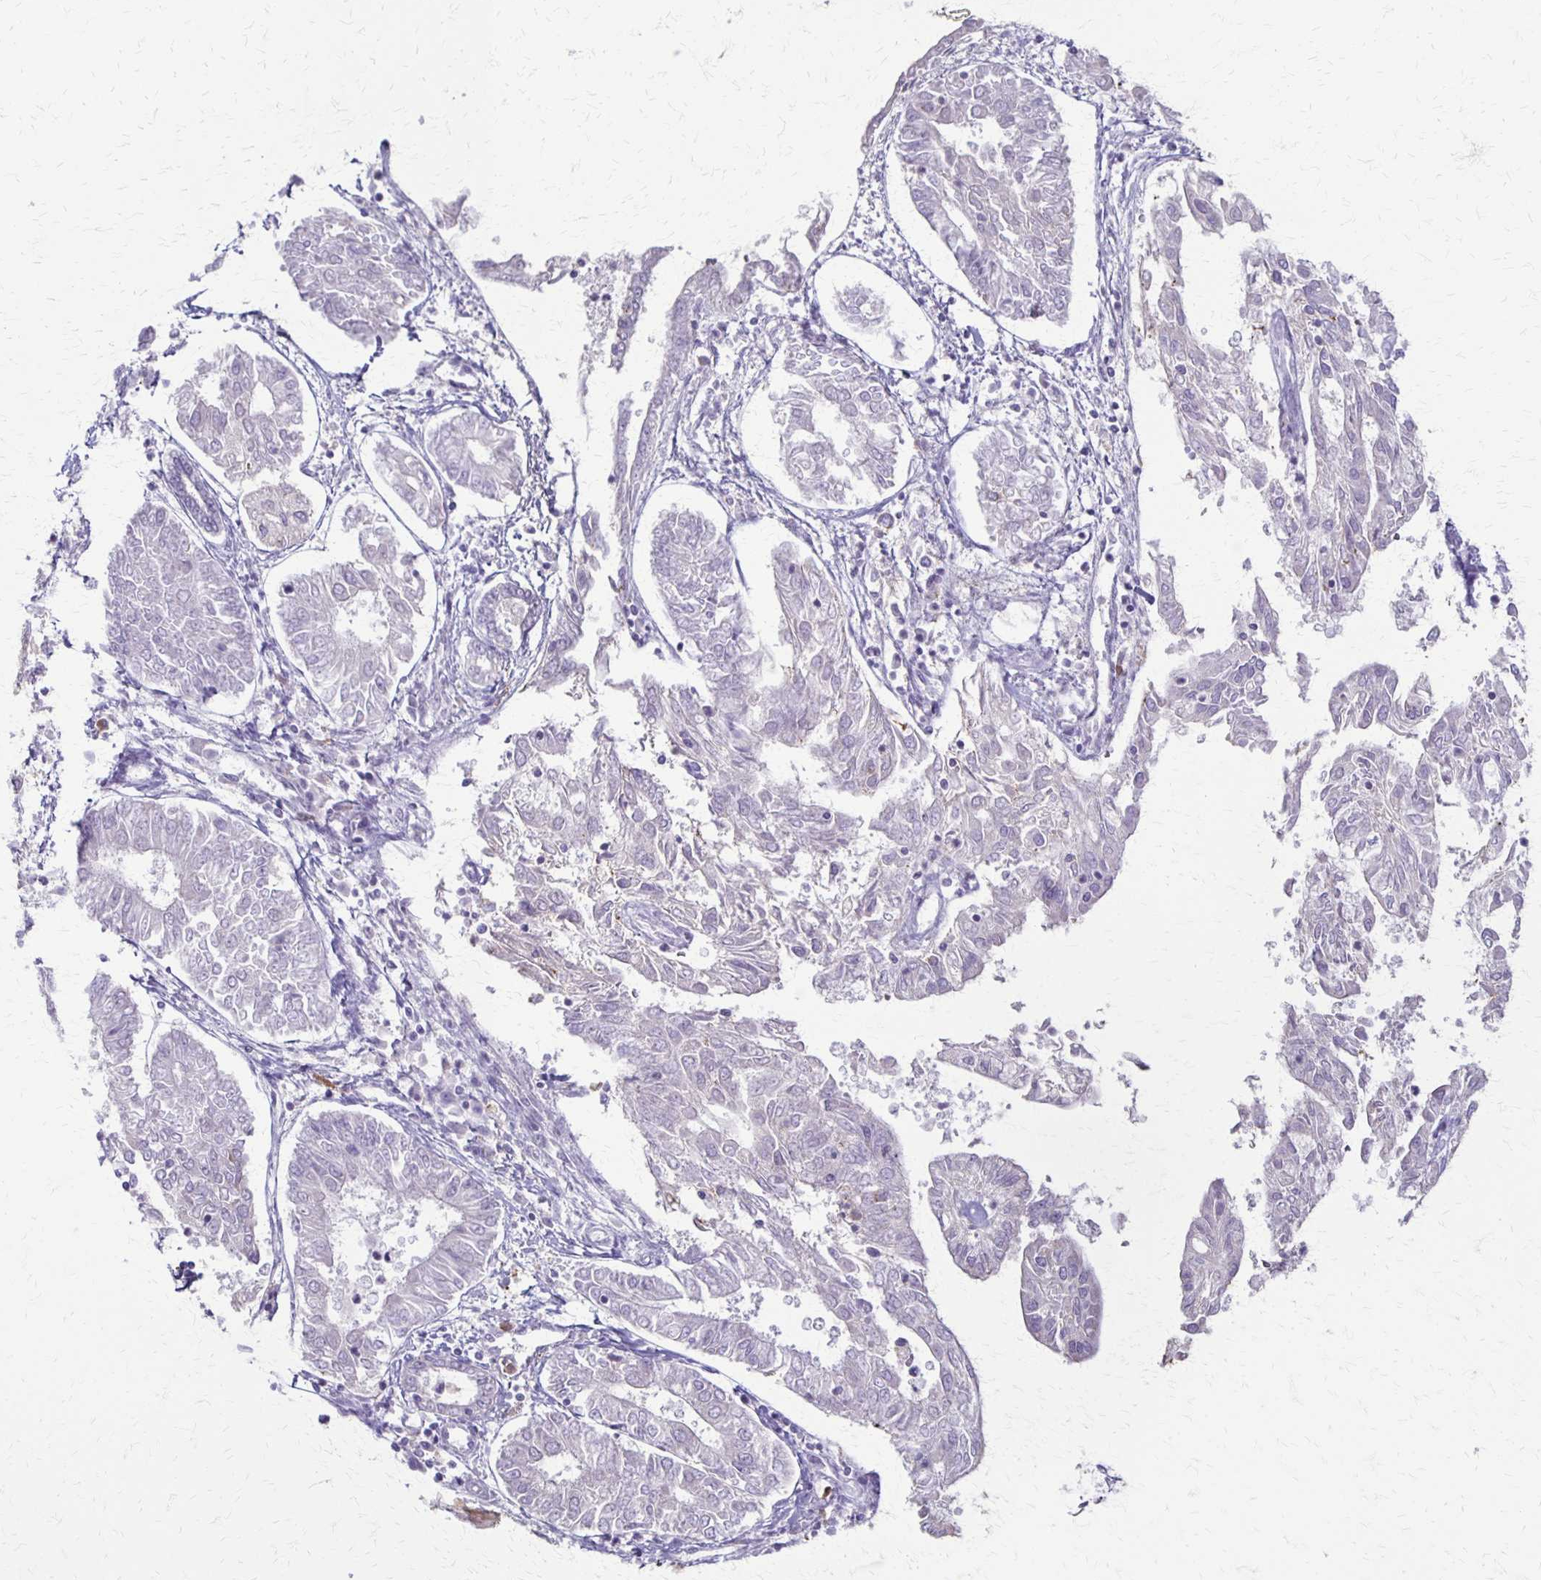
{"staining": {"intensity": "negative", "quantity": "none", "location": "none"}, "tissue": "endometrial cancer", "cell_type": "Tumor cells", "image_type": "cancer", "snomed": [{"axis": "morphology", "description": "Adenocarcinoma, NOS"}, {"axis": "topography", "description": "Endometrium"}], "caption": "Protein analysis of endometrial adenocarcinoma shows no significant expression in tumor cells. Brightfield microscopy of immunohistochemistry (IHC) stained with DAB (brown) and hematoxylin (blue), captured at high magnification.", "gene": "SLC35E2B", "patient": {"sex": "female", "age": 68}}